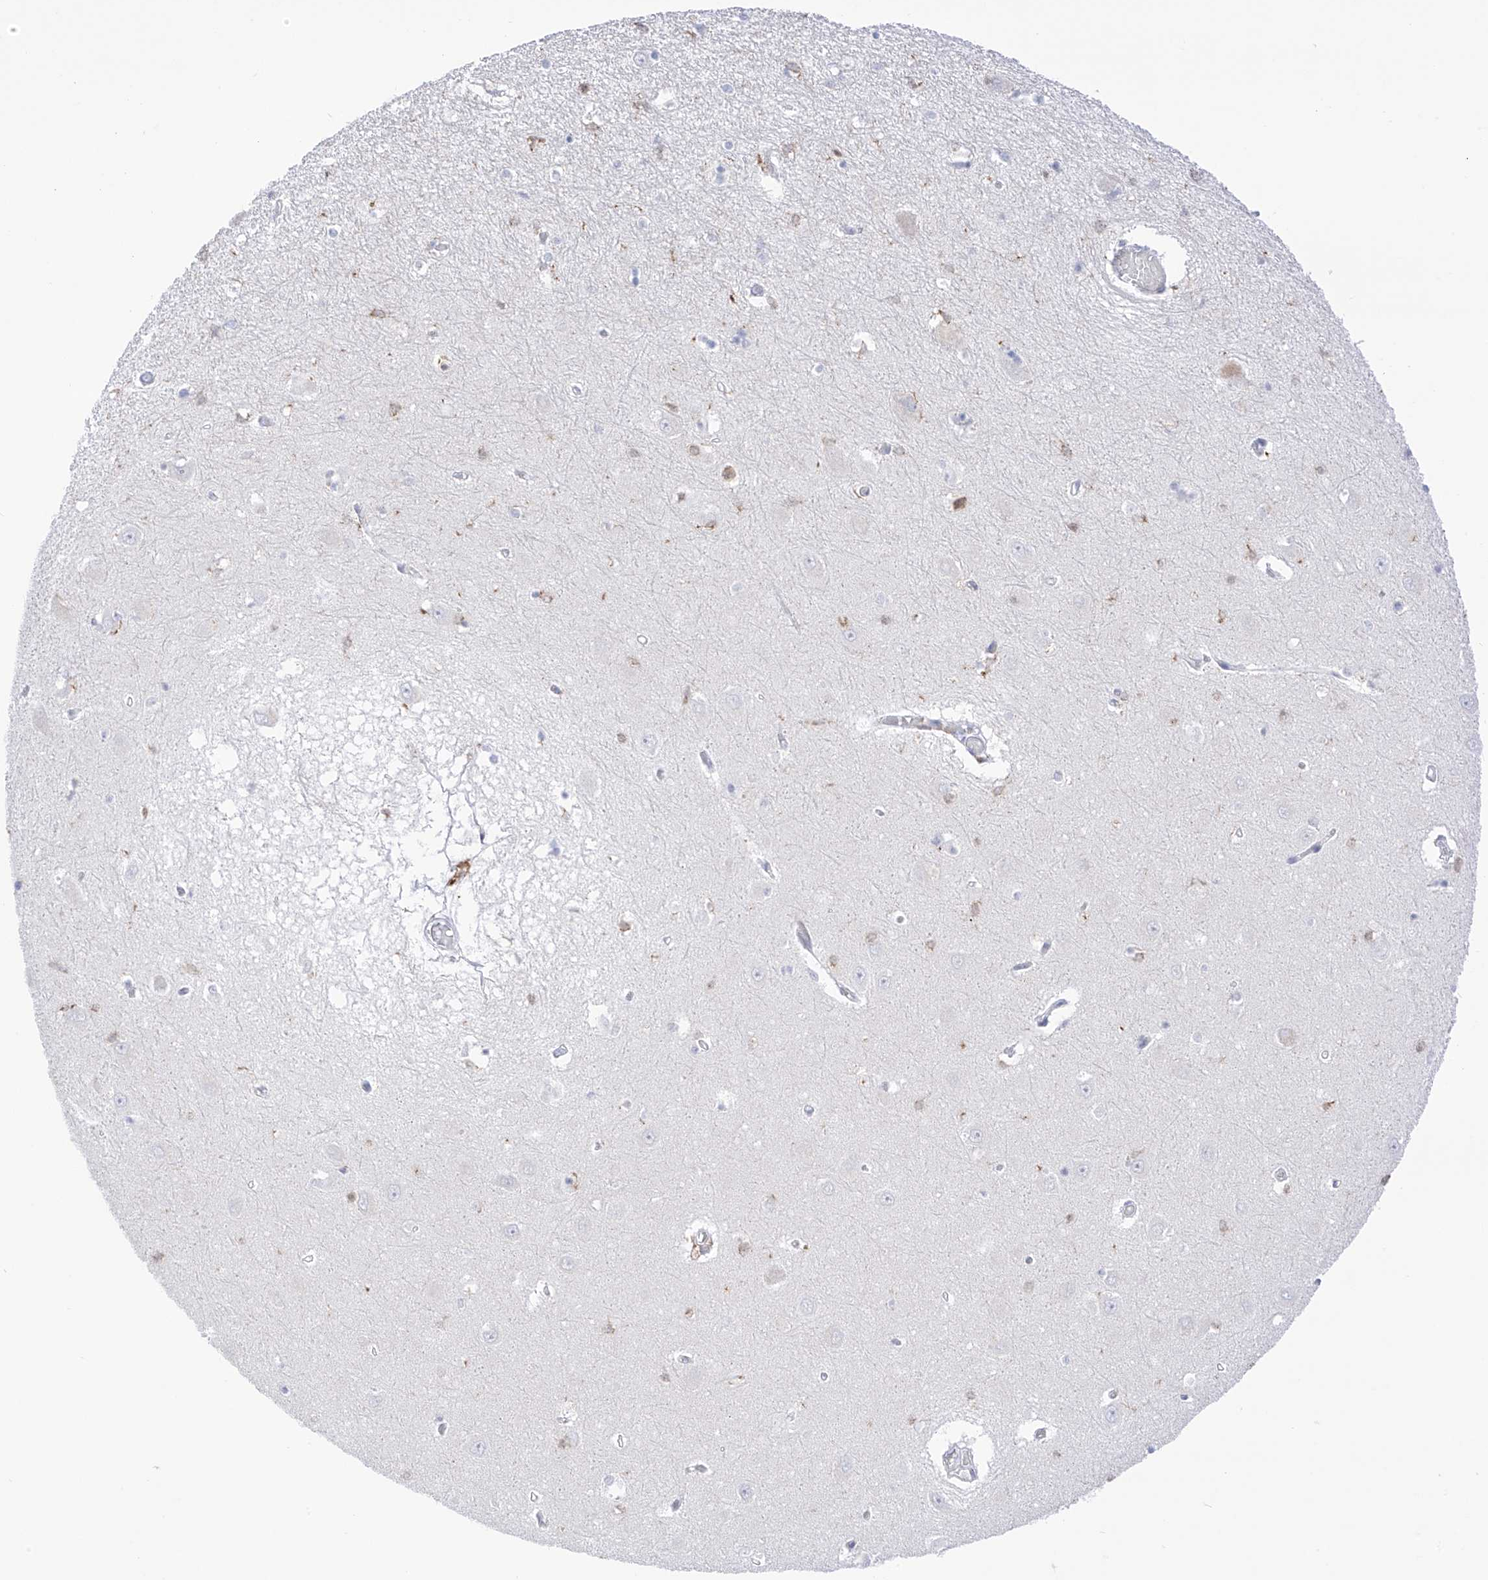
{"staining": {"intensity": "moderate", "quantity": "<25%", "location": "cytoplasmic/membranous"}, "tissue": "hippocampus", "cell_type": "Glial cells", "image_type": "normal", "snomed": [{"axis": "morphology", "description": "Normal tissue, NOS"}, {"axis": "topography", "description": "Hippocampus"}], "caption": "Immunohistochemistry (IHC) photomicrograph of unremarkable hippocampus stained for a protein (brown), which exhibits low levels of moderate cytoplasmic/membranous positivity in about <25% of glial cells.", "gene": "TBXAS1", "patient": {"sex": "male", "age": 70}}